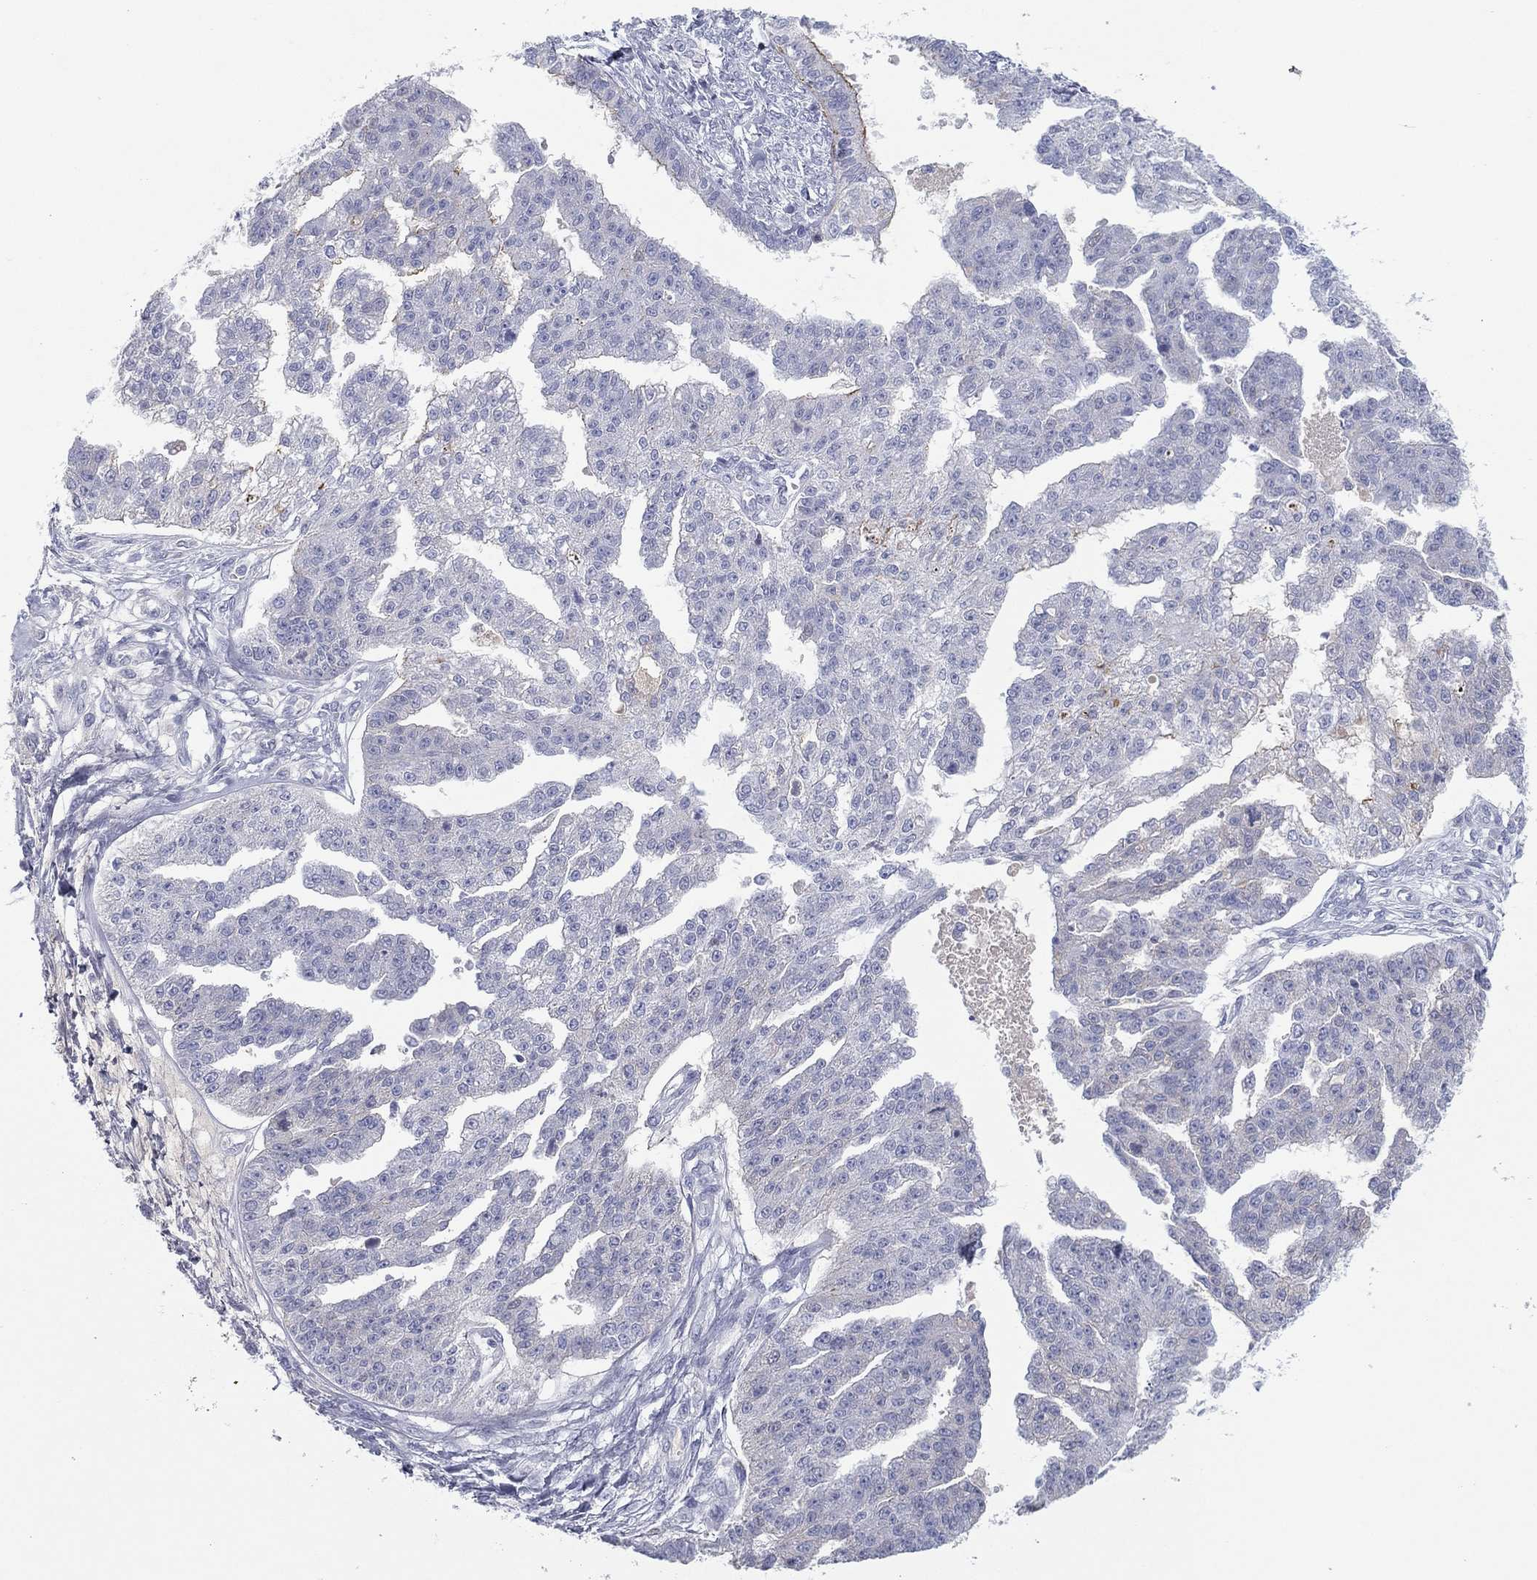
{"staining": {"intensity": "negative", "quantity": "none", "location": "none"}, "tissue": "ovarian cancer", "cell_type": "Tumor cells", "image_type": "cancer", "snomed": [{"axis": "morphology", "description": "Cystadenocarcinoma, serous, NOS"}, {"axis": "topography", "description": "Ovary"}], "caption": "This histopathology image is of ovarian serous cystadenocarcinoma stained with immunohistochemistry (IHC) to label a protein in brown with the nuclei are counter-stained blue. There is no staining in tumor cells.", "gene": "CPT1B", "patient": {"sex": "female", "age": 58}}